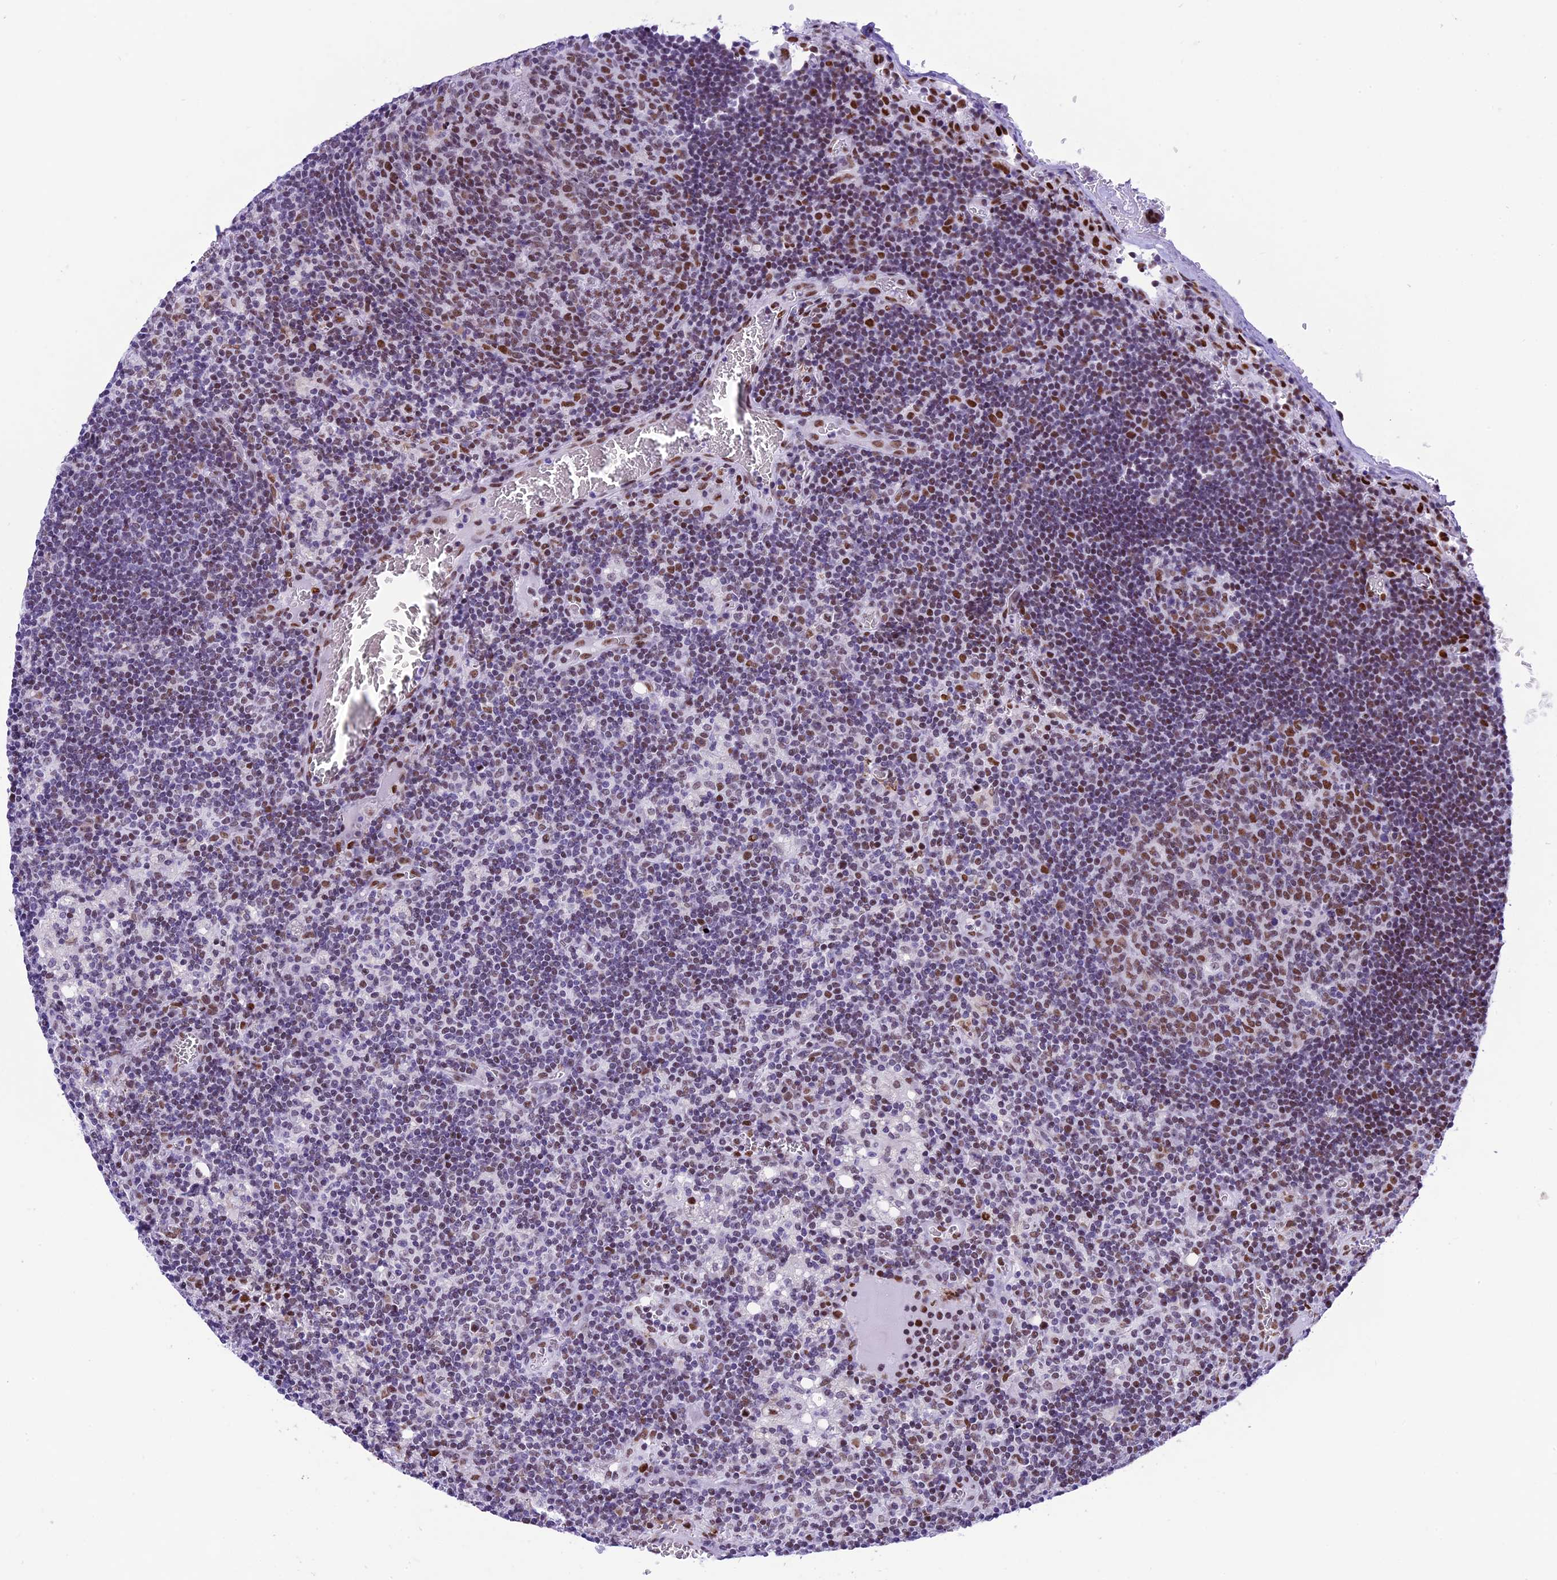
{"staining": {"intensity": "moderate", "quantity": "<25%", "location": "nuclear"}, "tissue": "lymph node", "cell_type": "Germinal center cells", "image_type": "normal", "snomed": [{"axis": "morphology", "description": "Normal tissue, NOS"}, {"axis": "topography", "description": "Lymph node"}], "caption": "High-power microscopy captured an immunohistochemistry (IHC) histopathology image of unremarkable lymph node, revealing moderate nuclear expression in approximately <25% of germinal center cells.", "gene": "RPS6KB1", "patient": {"sex": "female", "age": 73}}